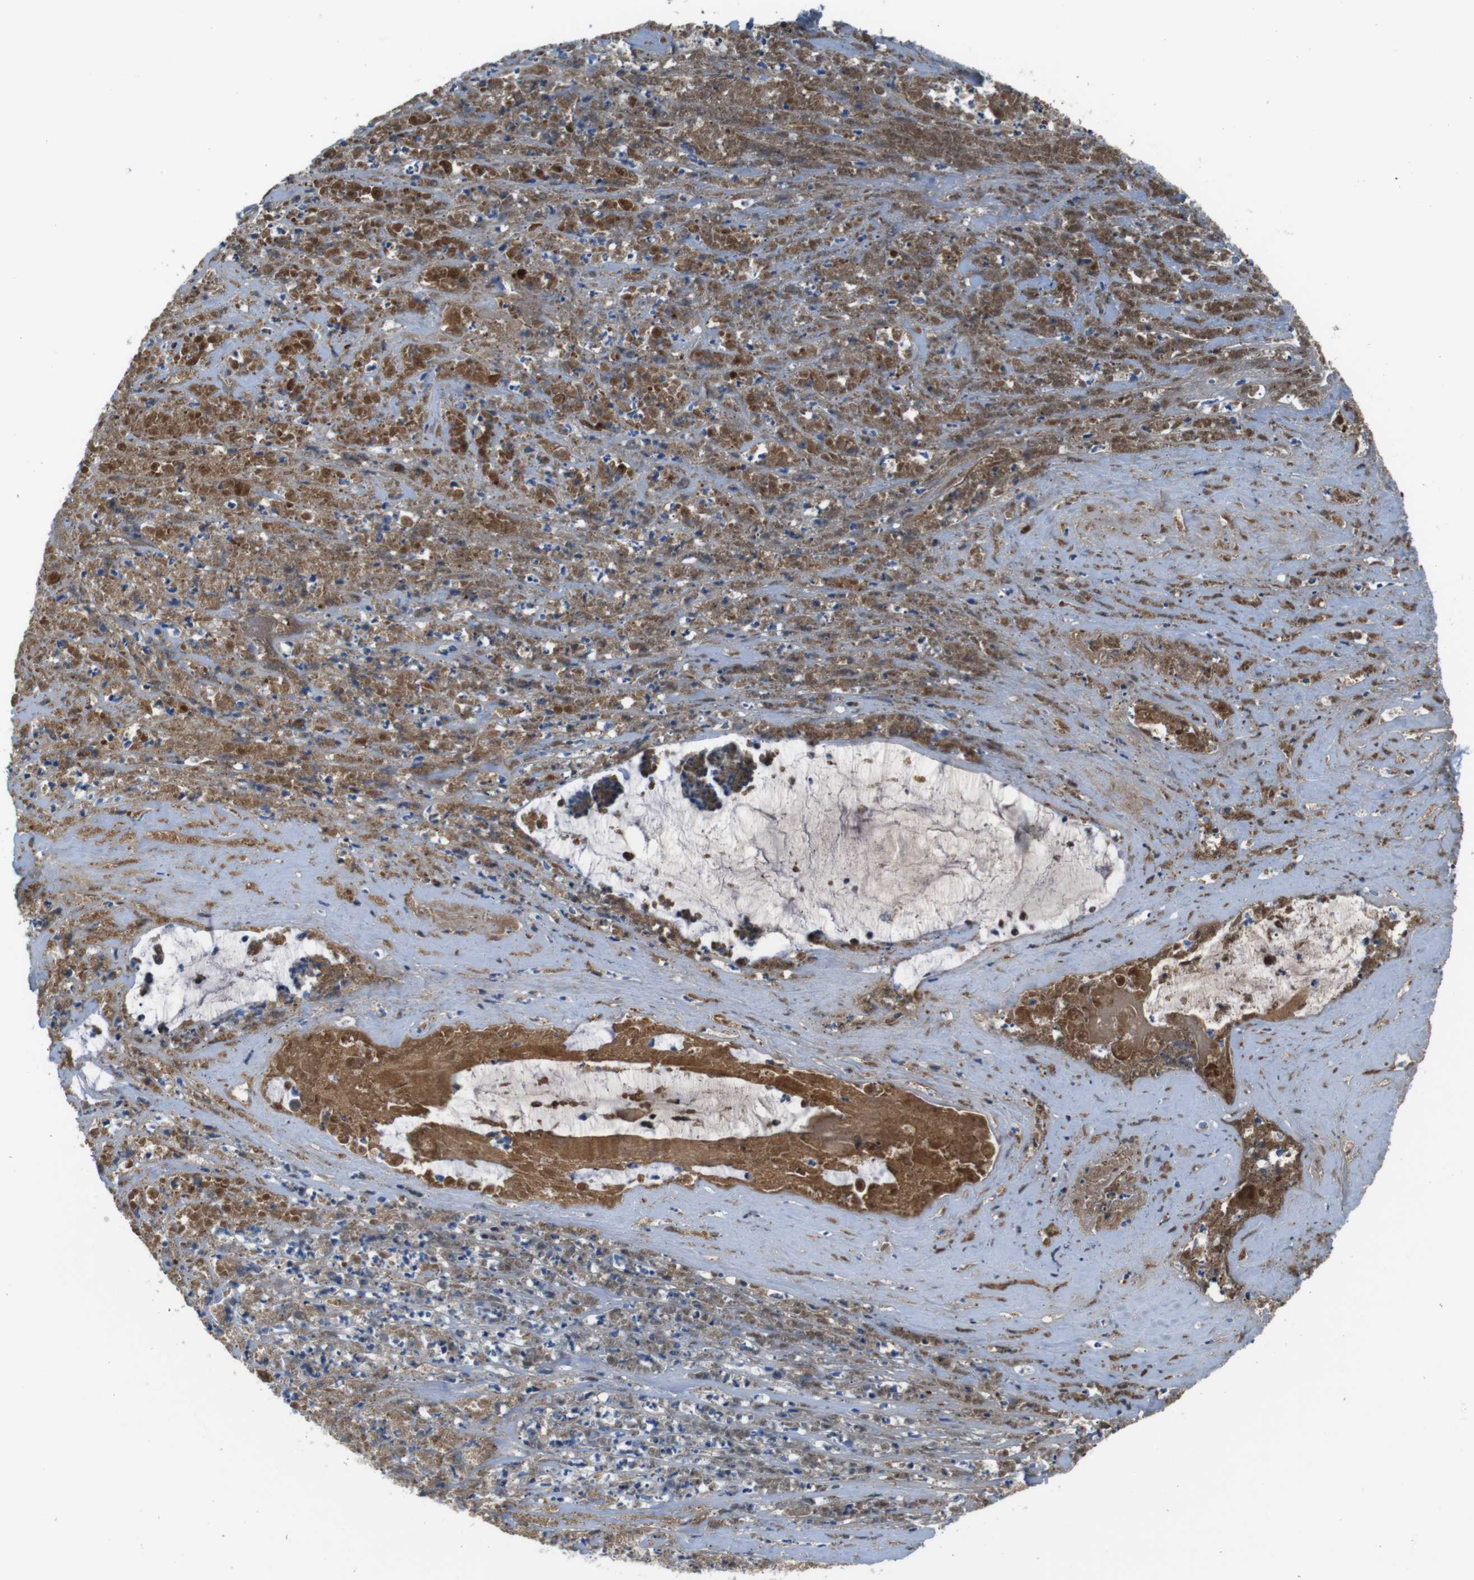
{"staining": {"intensity": "negative", "quantity": "none", "location": "none"}, "tissue": "liver cancer", "cell_type": "Tumor cells", "image_type": "cancer", "snomed": [{"axis": "morphology", "description": "Cholangiocarcinoma"}, {"axis": "topography", "description": "Liver"}], "caption": "Immunohistochemistry (IHC) micrograph of liver cholangiocarcinoma stained for a protein (brown), which demonstrates no positivity in tumor cells.", "gene": "IGKC", "patient": {"sex": "female", "age": 61}}